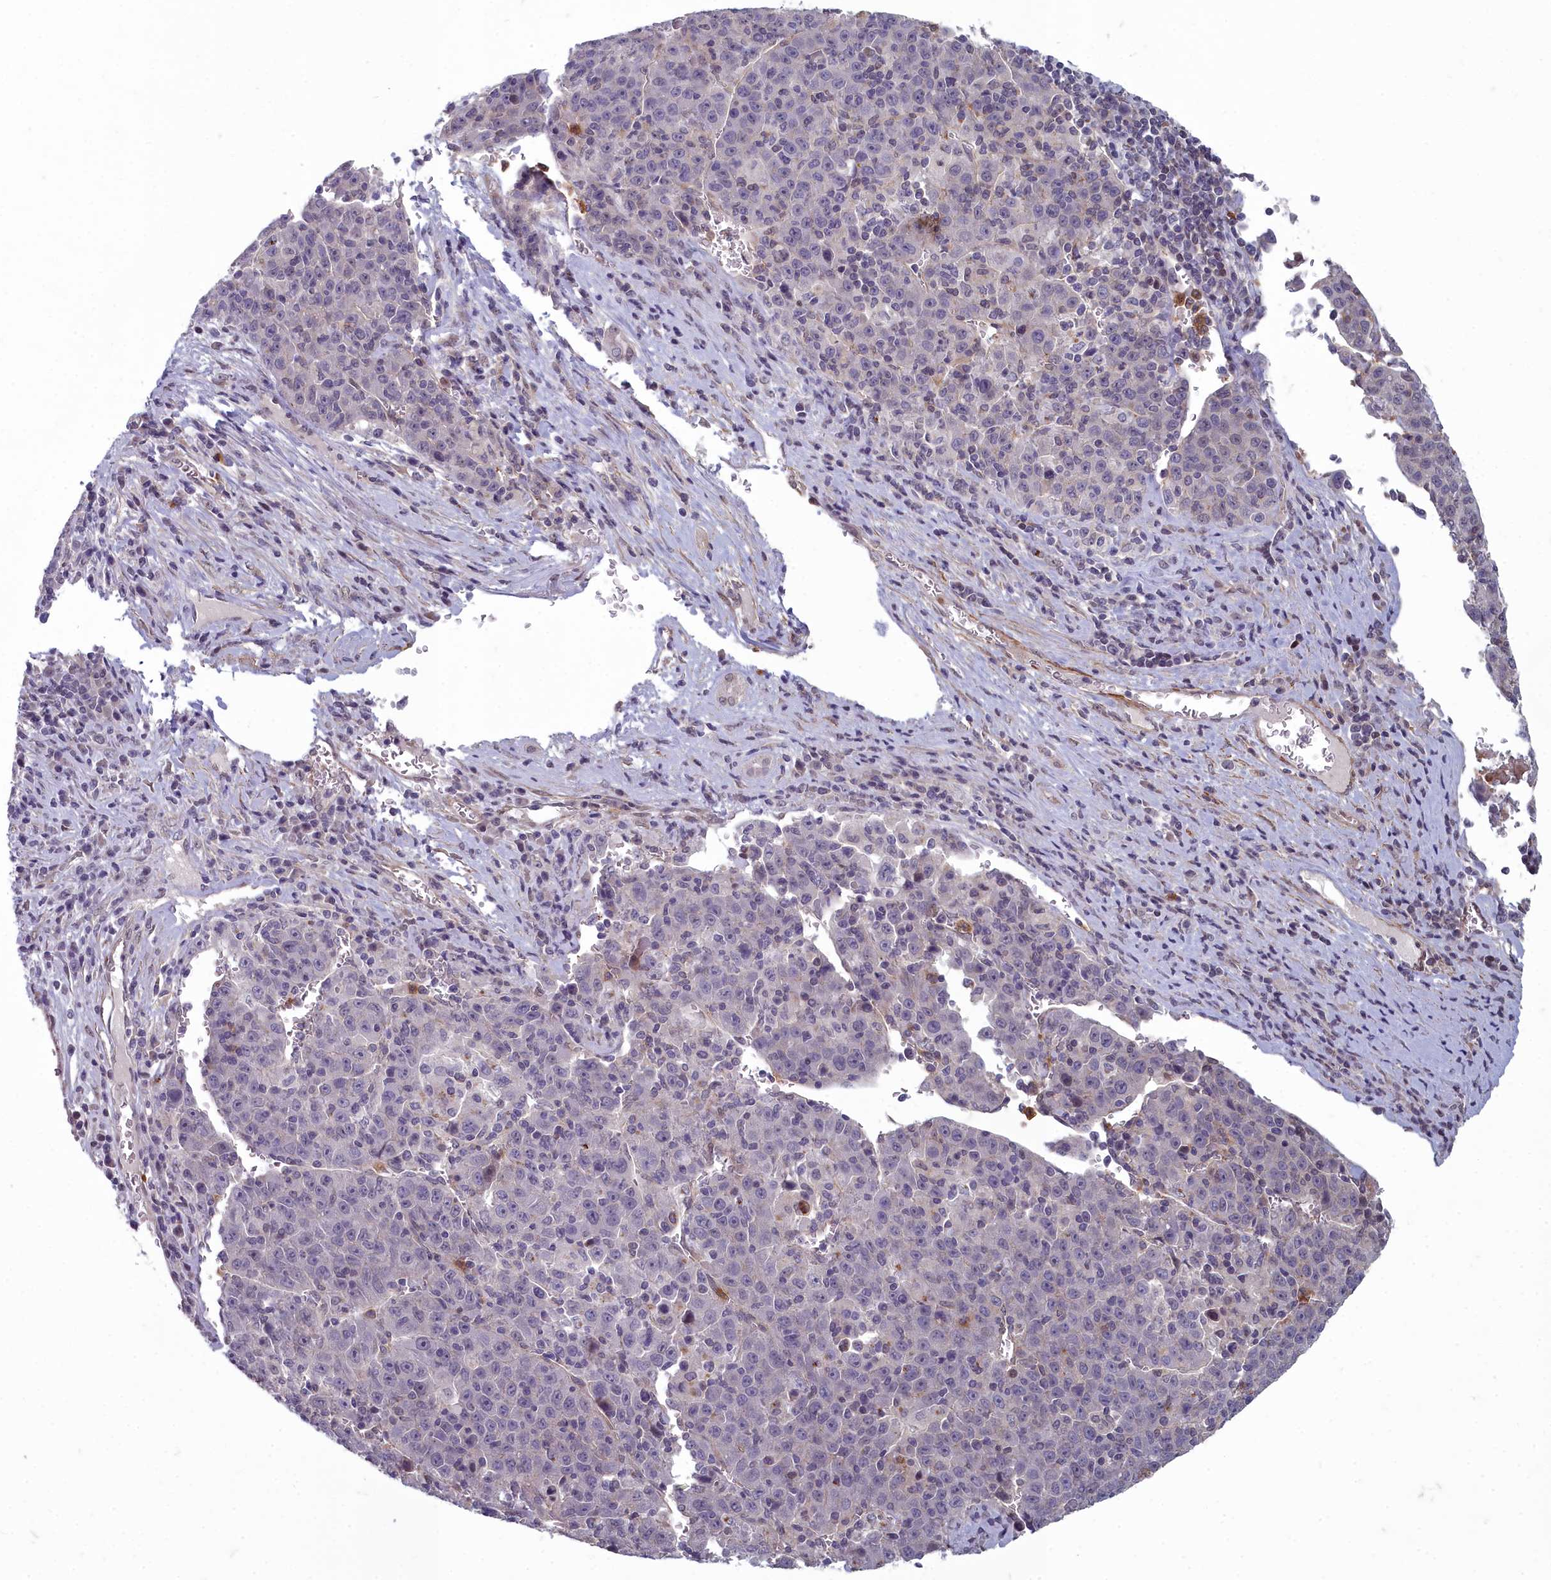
{"staining": {"intensity": "negative", "quantity": "none", "location": "none"}, "tissue": "liver cancer", "cell_type": "Tumor cells", "image_type": "cancer", "snomed": [{"axis": "morphology", "description": "Carcinoma, Hepatocellular, NOS"}, {"axis": "topography", "description": "Liver"}], "caption": "High power microscopy micrograph of an IHC photomicrograph of liver hepatocellular carcinoma, revealing no significant staining in tumor cells.", "gene": "ZNF626", "patient": {"sex": "female", "age": 53}}